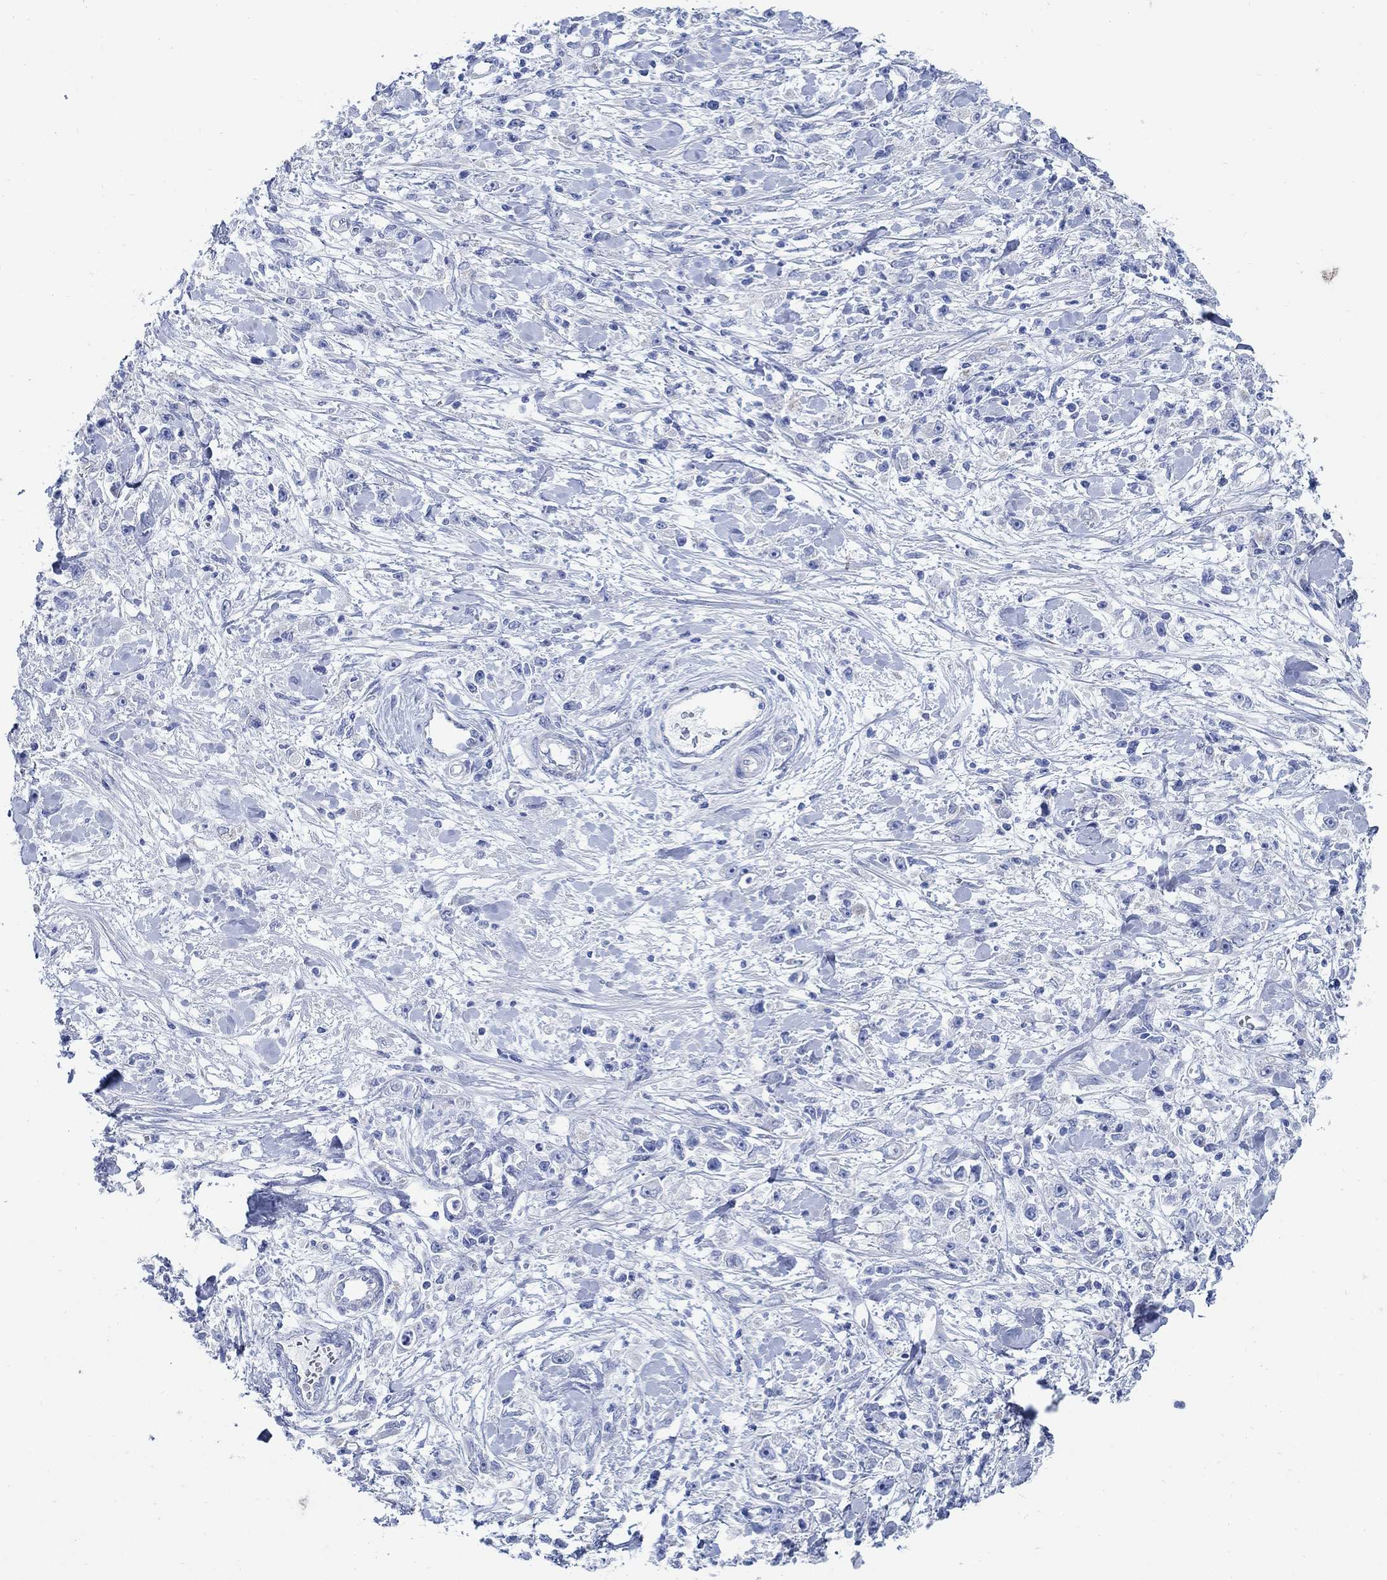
{"staining": {"intensity": "negative", "quantity": "none", "location": "none"}, "tissue": "stomach cancer", "cell_type": "Tumor cells", "image_type": "cancer", "snomed": [{"axis": "morphology", "description": "Adenocarcinoma, NOS"}, {"axis": "topography", "description": "Stomach"}], "caption": "Stomach cancer was stained to show a protein in brown. There is no significant positivity in tumor cells.", "gene": "ZDHHC14", "patient": {"sex": "female", "age": 59}}